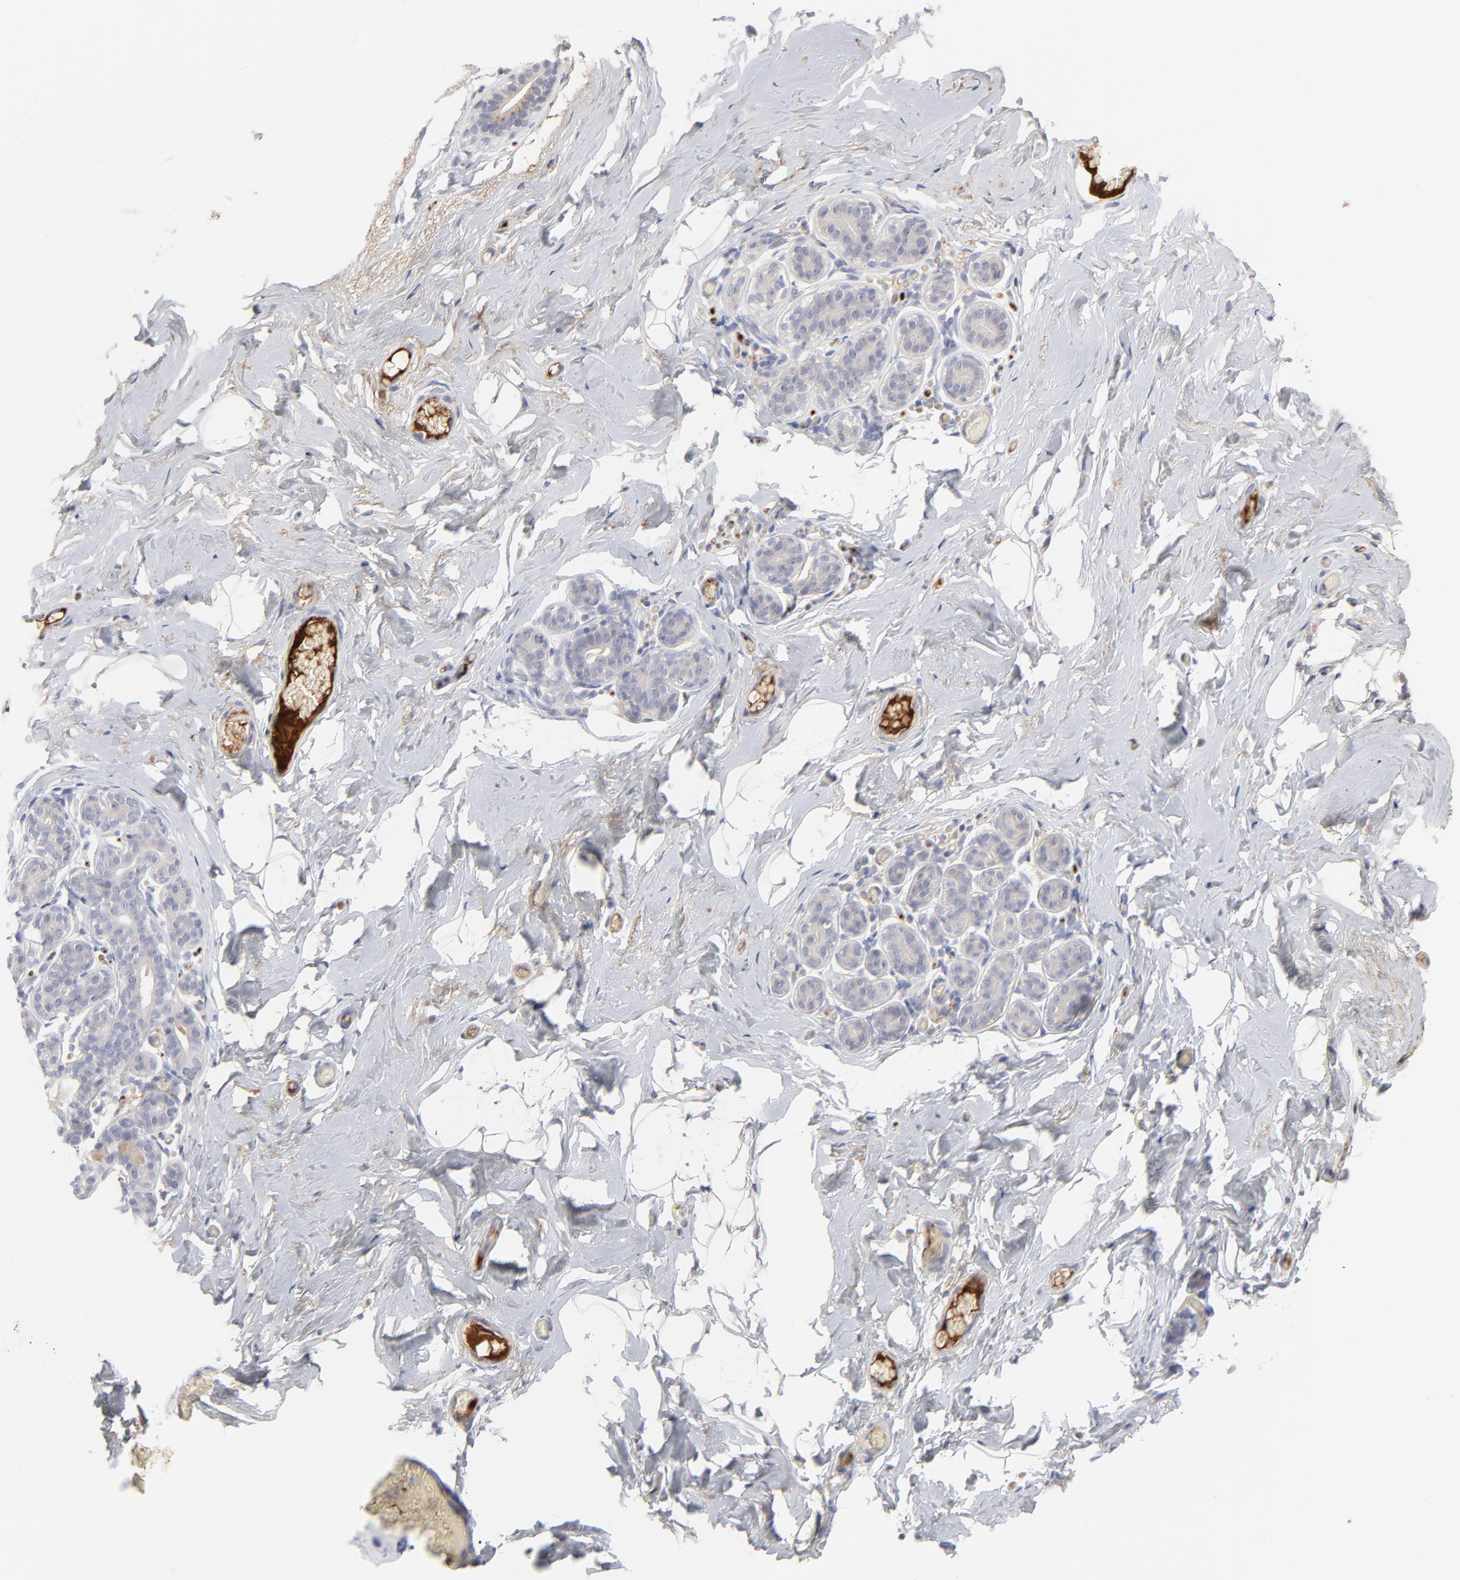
{"staining": {"intensity": "negative", "quantity": "none", "location": "none"}, "tissue": "breast", "cell_type": "Adipocytes", "image_type": "normal", "snomed": [{"axis": "morphology", "description": "Normal tissue, NOS"}, {"axis": "topography", "description": "Breast"}, {"axis": "topography", "description": "Soft tissue"}], "caption": "Protein analysis of unremarkable breast exhibits no significant expression in adipocytes.", "gene": "CCR3", "patient": {"sex": "female", "age": 75}}